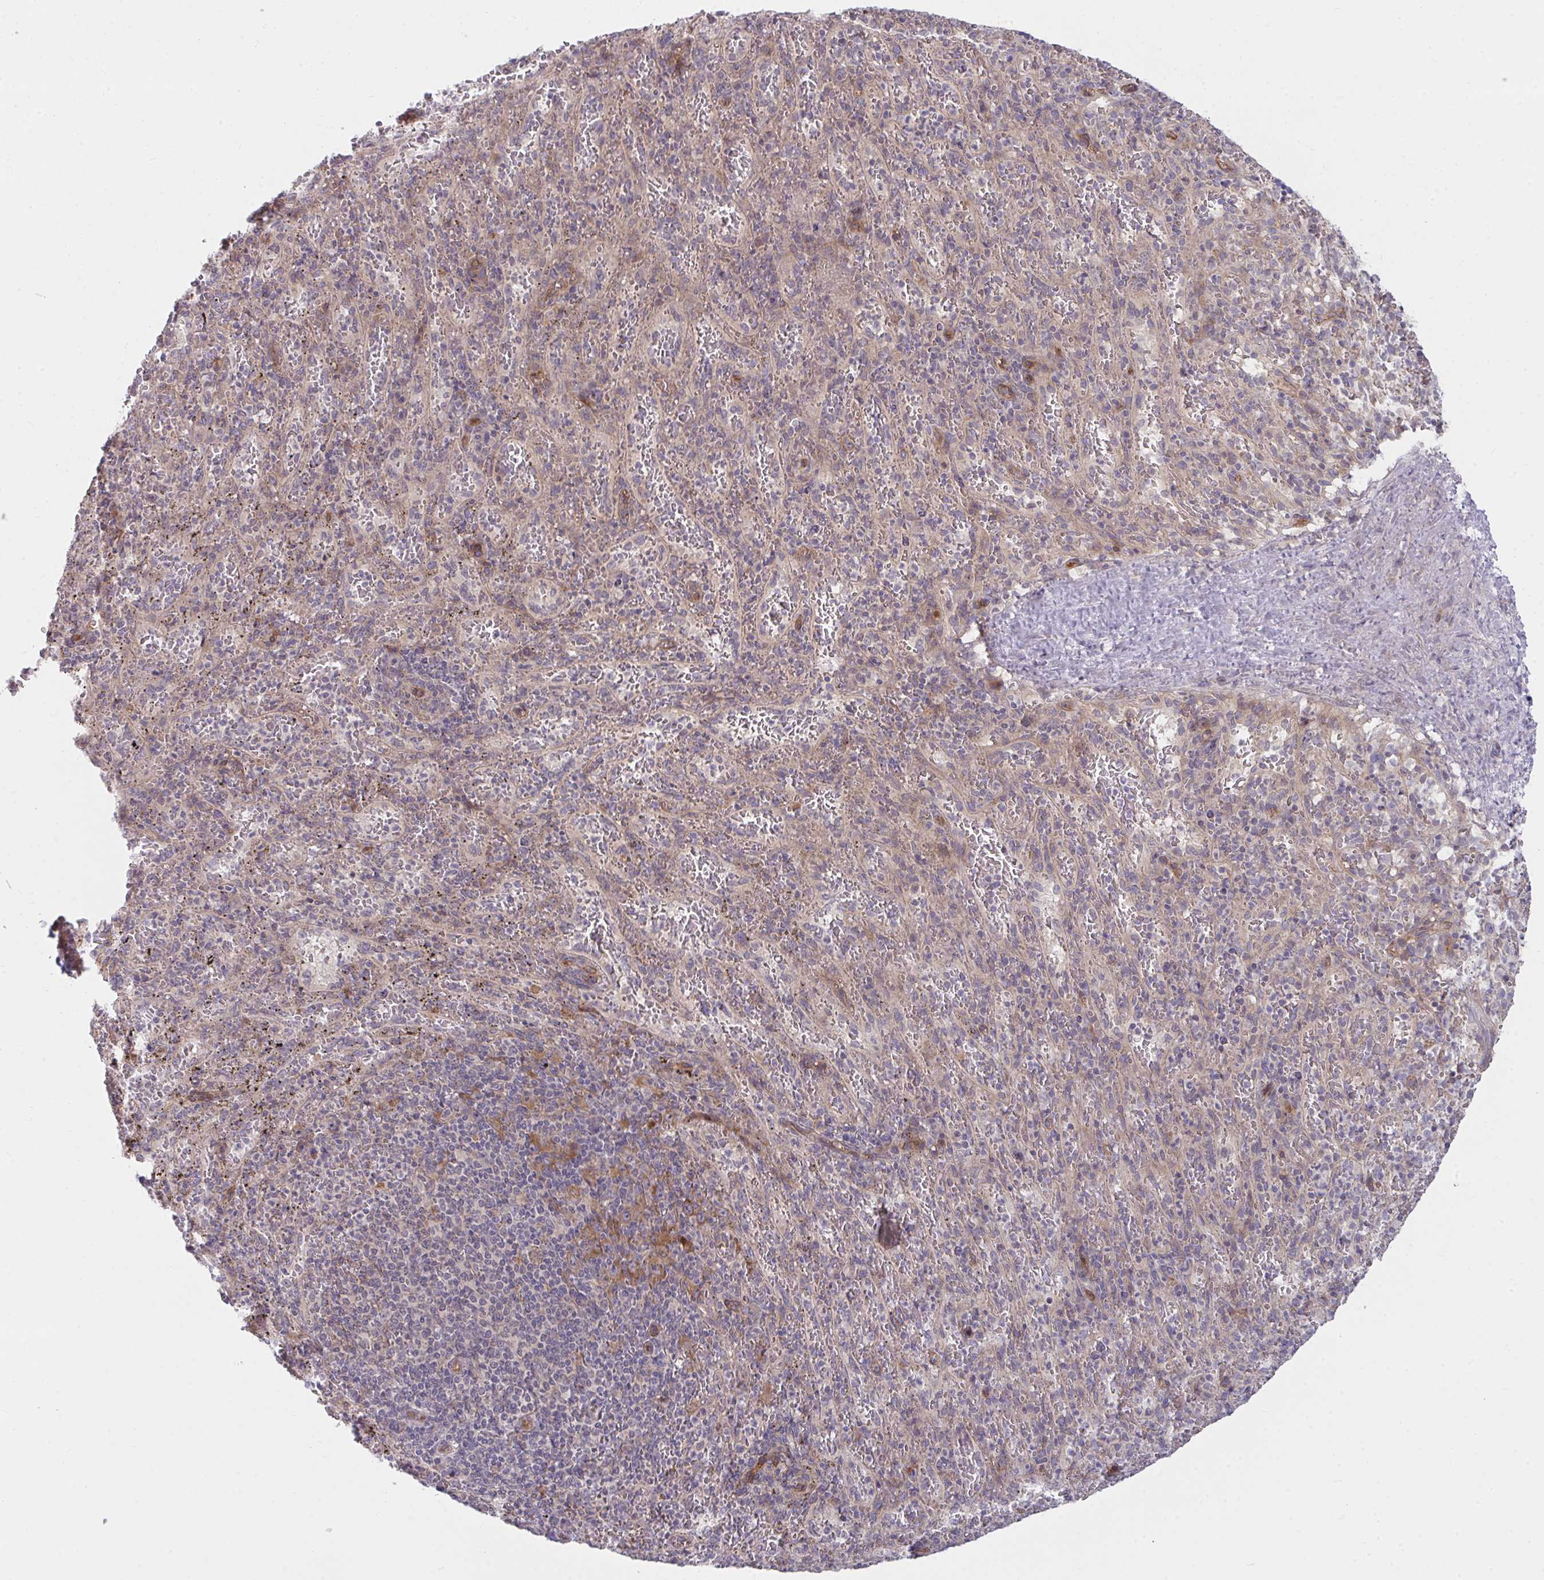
{"staining": {"intensity": "moderate", "quantity": "<25%", "location": "cytoplasmic/membranous"}, "tissue": "spleen", "cell_type": "Cells in red pulp", "image_type": "normal", "snomed": [{"axis": "morphology", "description": "Normal tissue, NOS"}, {"axis": "topography", "description": "Spleen"}], "caption": "Protein positivity by immunohistochemistry (IHC) displays moderate cytoplasmic/membranous positivity in about <25% of cells in red pulp in normal spleen.", "gene": "CASP9", "patient": {"sex": "male", "age": 57}}